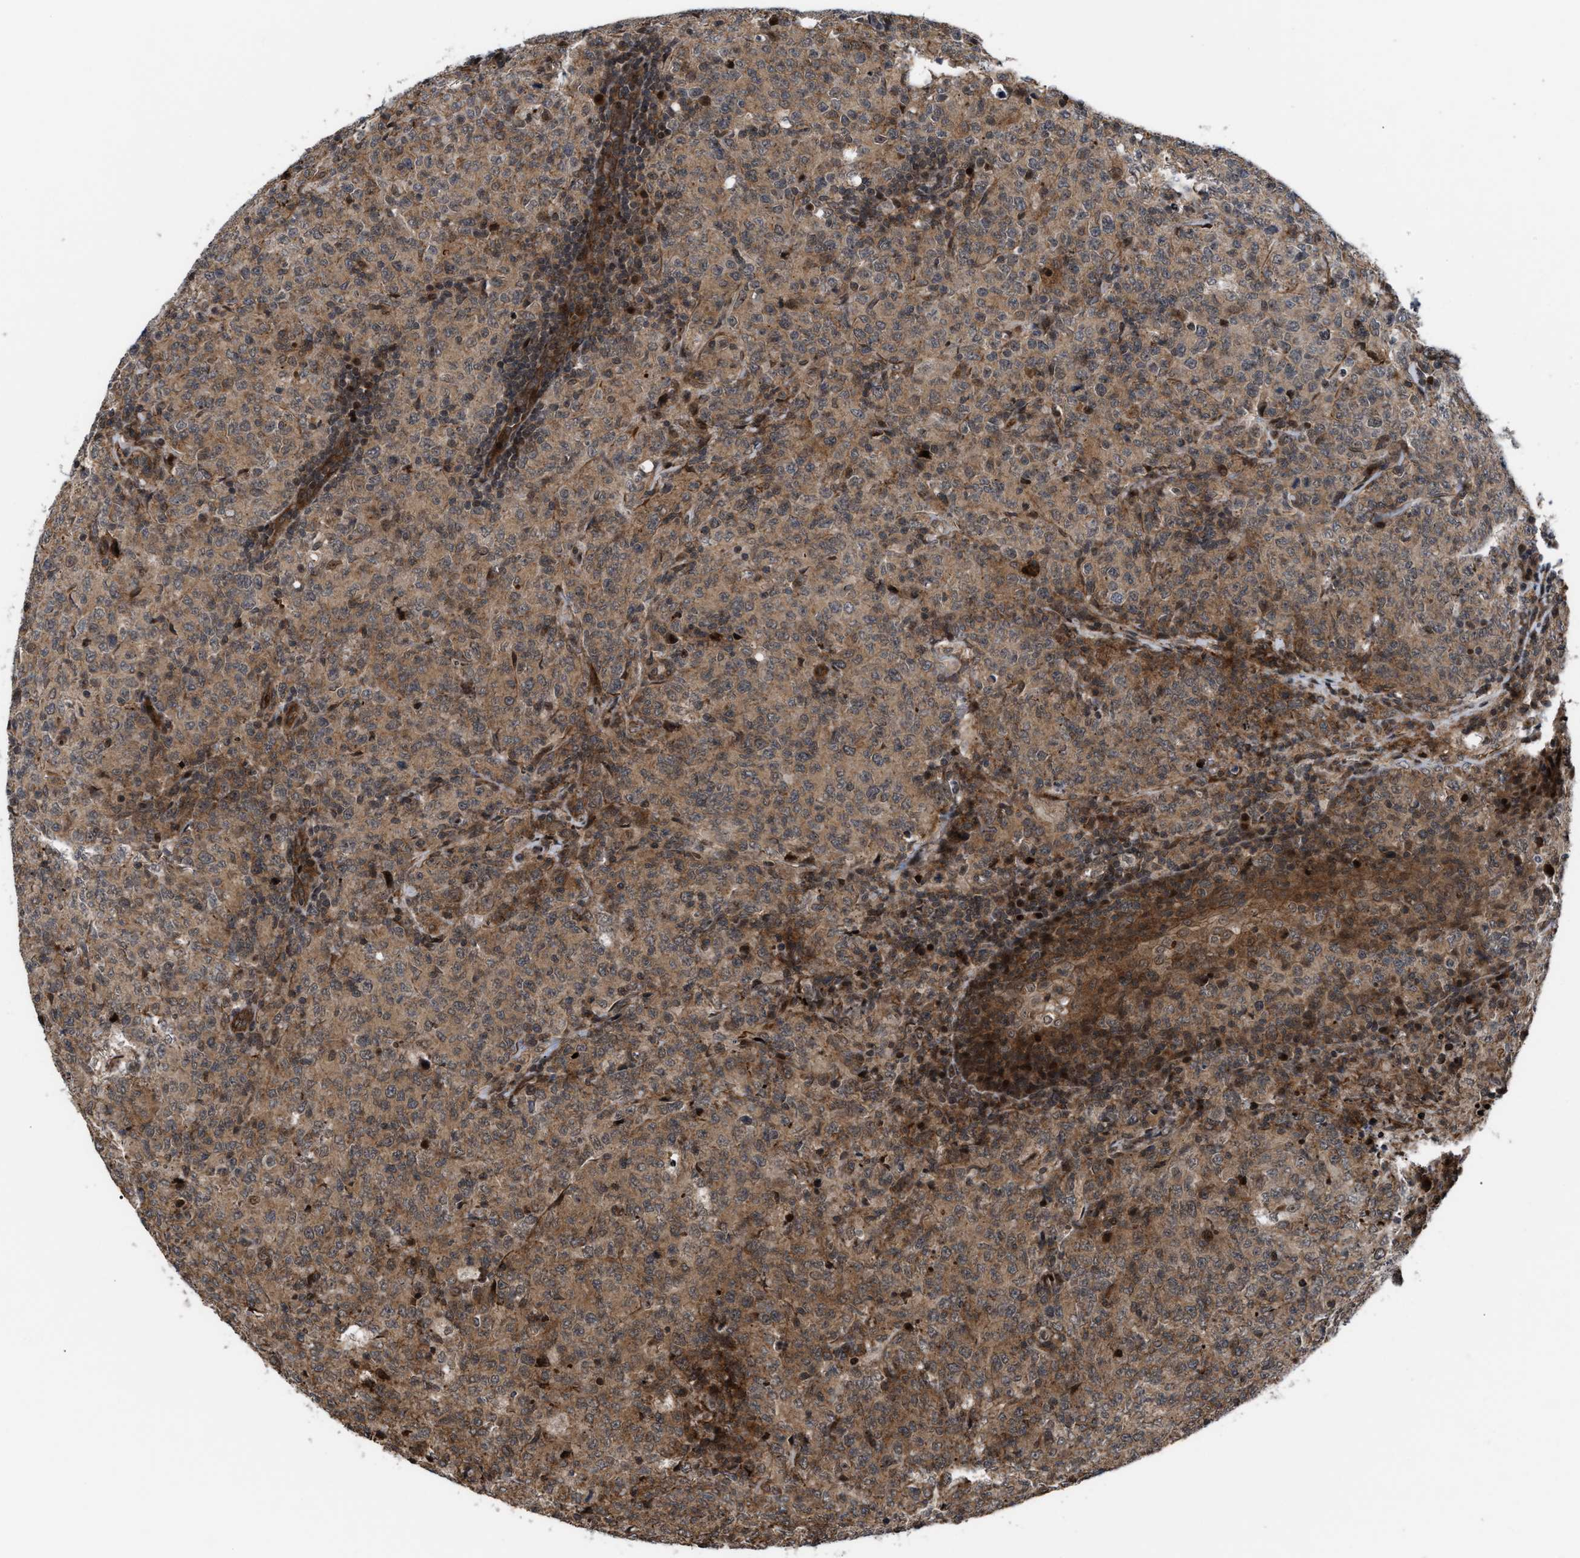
{"staining": {"intensity": "weak", "quantity": ">75%", "location": "cytoplasmic/membranous,nuclear"}, "tissue": "lymphoma", "cell_type": "Tumor cells", "image_type": "cancer", "snomed": [{"axis": "morphology", "description": "Malignant lymphoma, non-Hodgkin's type, High grade"}, {"axis": "topography", "description": "Tonsil"}], "caption": "DAB (3,3'-diaminobenzidine) immunohistochemical staining of malignant lymphoma, non-Hodgkin's type (high-grade) exhibits weak cytoplasmic/membranous and nuclear protein positivity in approximately >75% of tumor cells.", "gene": "STAU2", "patient": {"sex": "female", "age": 36}}